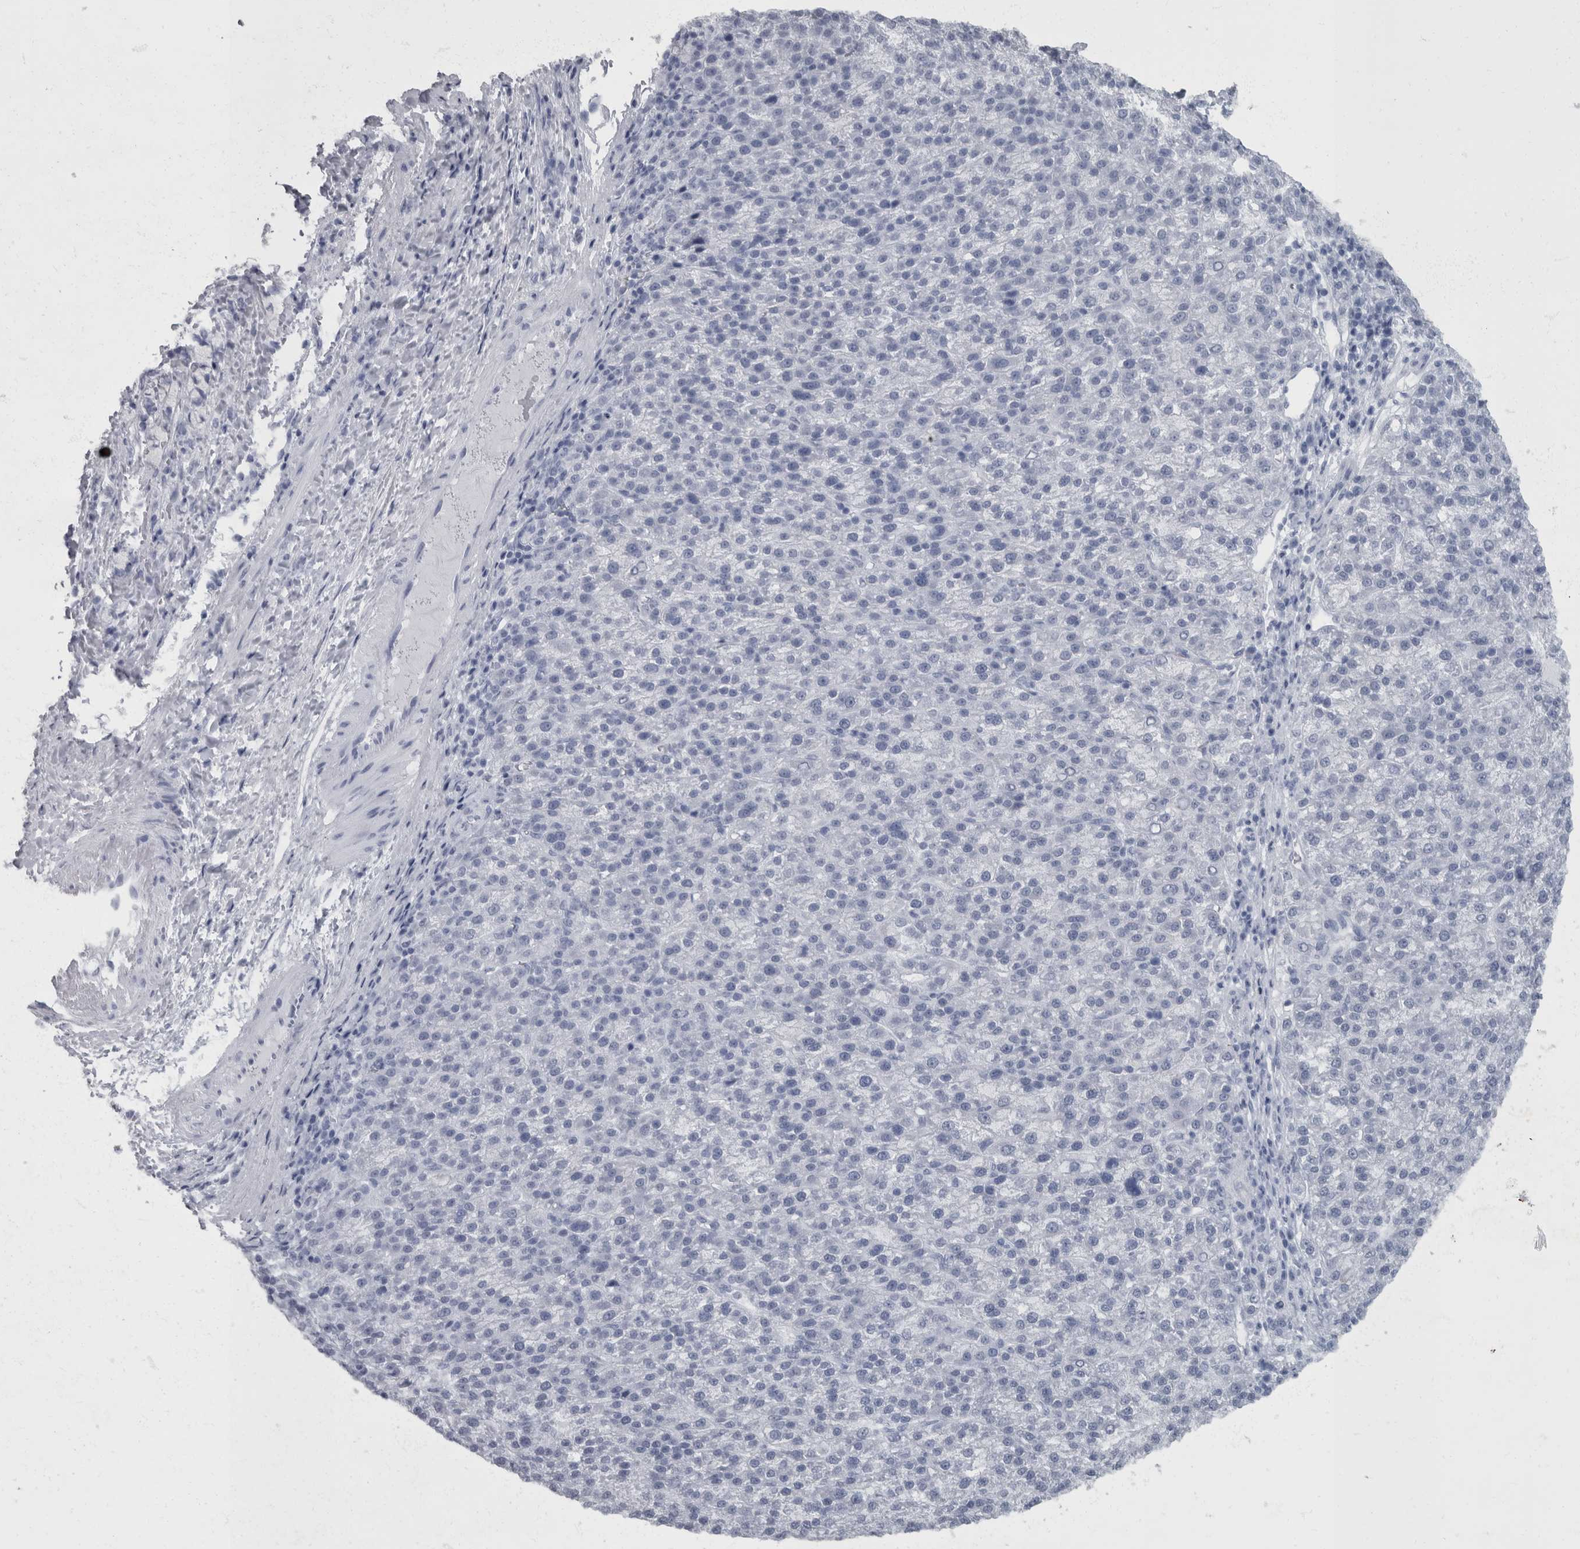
{"staining": {"intensity": "negative", "quantity": "none", "location": "none"}, "tissue": "liver cancer", "cell_type": "Tumor cells", "image_type": "cancer", "snomed": [{"axis": "morphology", "description": "Carcinoma, Hepatocellular, NOS"}, {"axis": "topography", "description": "Liver"}], "caption": "High power microscopy histopathology image of an immunohistochemistry (IHC) photomicrograph of hepatocellular carcinoma (liver), revealing no significant positivity in tumor cells.", "gene": "PPP1R3C", "patient": {"sex": "female", "age": 58}}